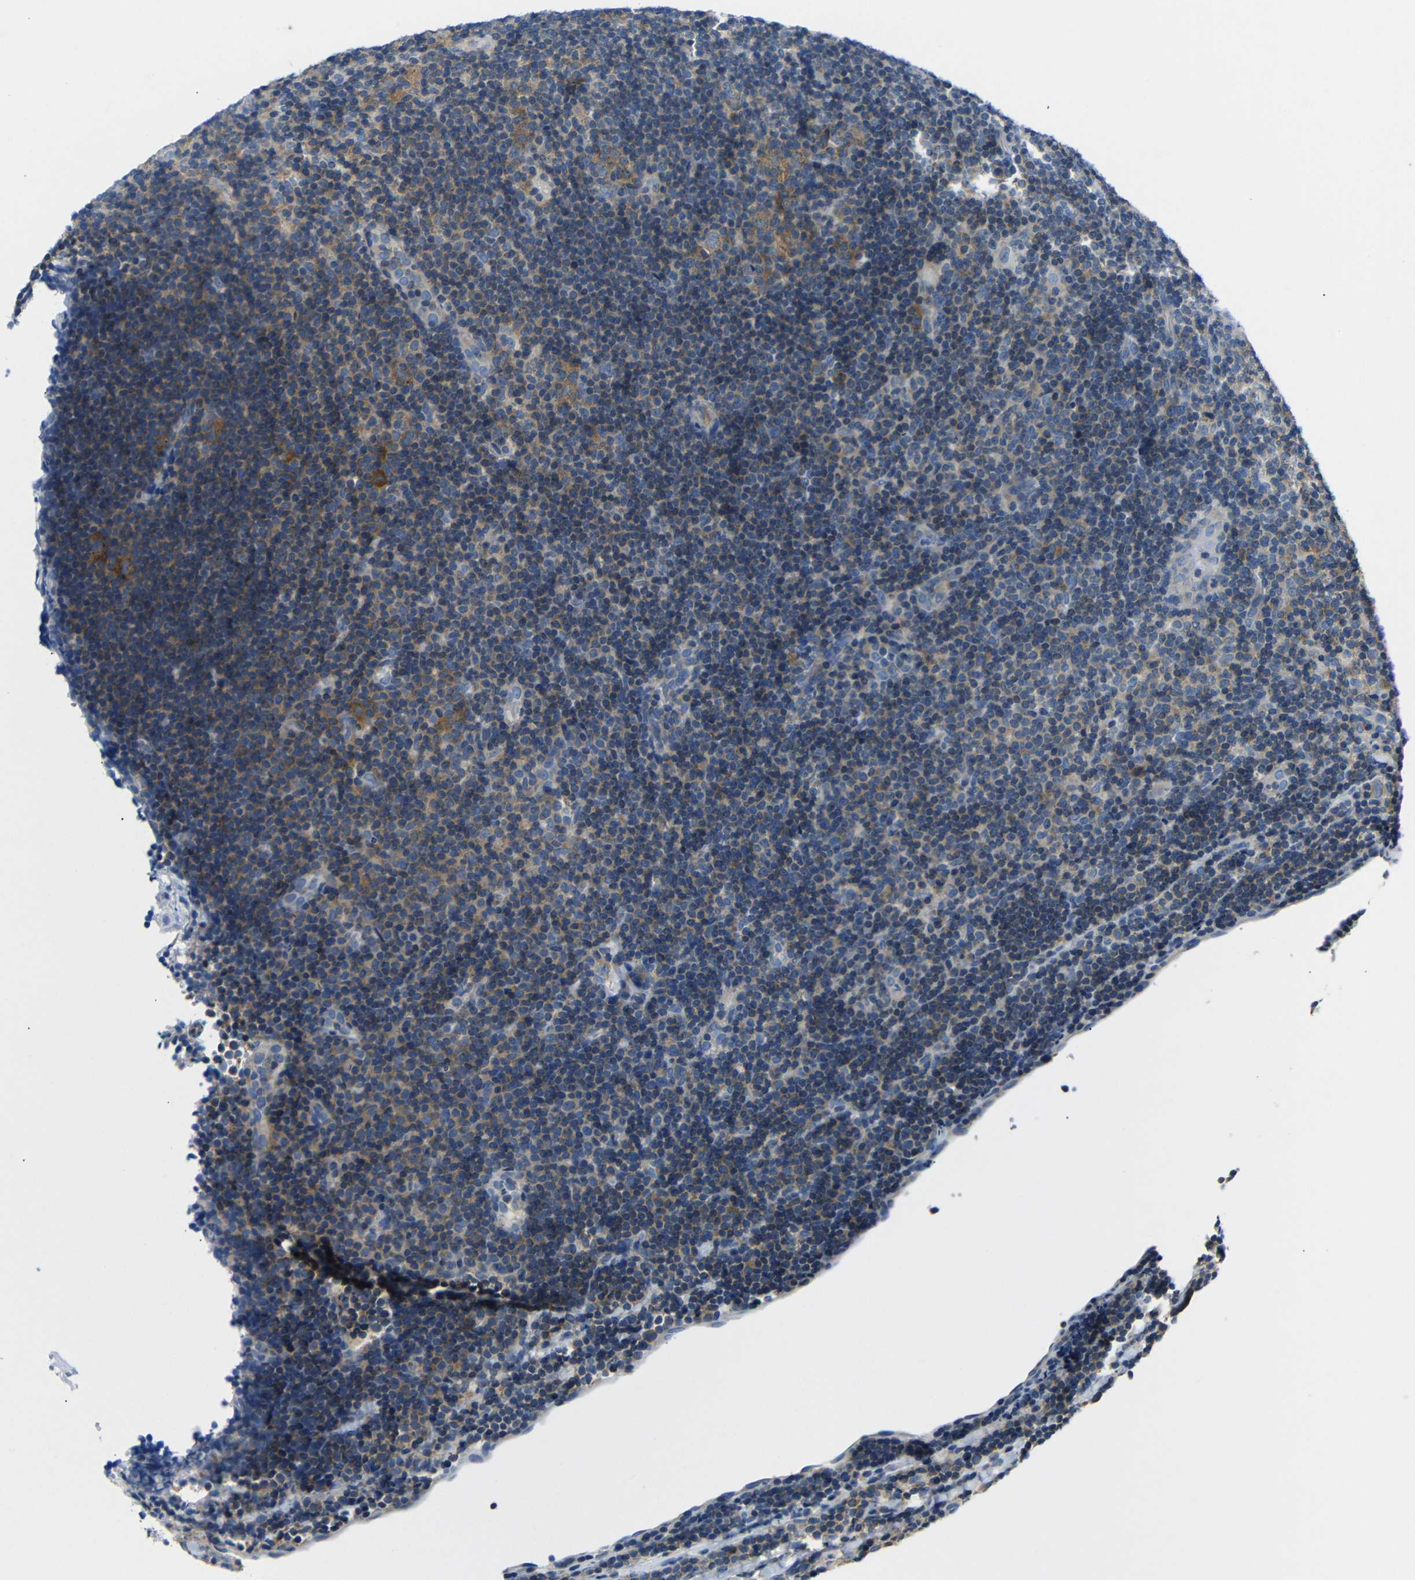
{"staining": {"intensity": "weak", "quantity": ">75%", "location": "cytoplasmic/membranous"}, "tissue": "lymphoma", "cell_type": "Tumor cells", "image_type": "cancer", "snomed": [{"axis": "morphology", "description": "Hodgkin's disease, NOS"}, {"axis": "topography", "description": "Lymph node"}], "caption": "Protein staining of Hodgkin's disease tissue exhibits weak cytoplasmic/membranous expression in approximately >75% of tumor cells.", "gene": "DCP1A", "patient": {"sex": "female", "age": 57}}